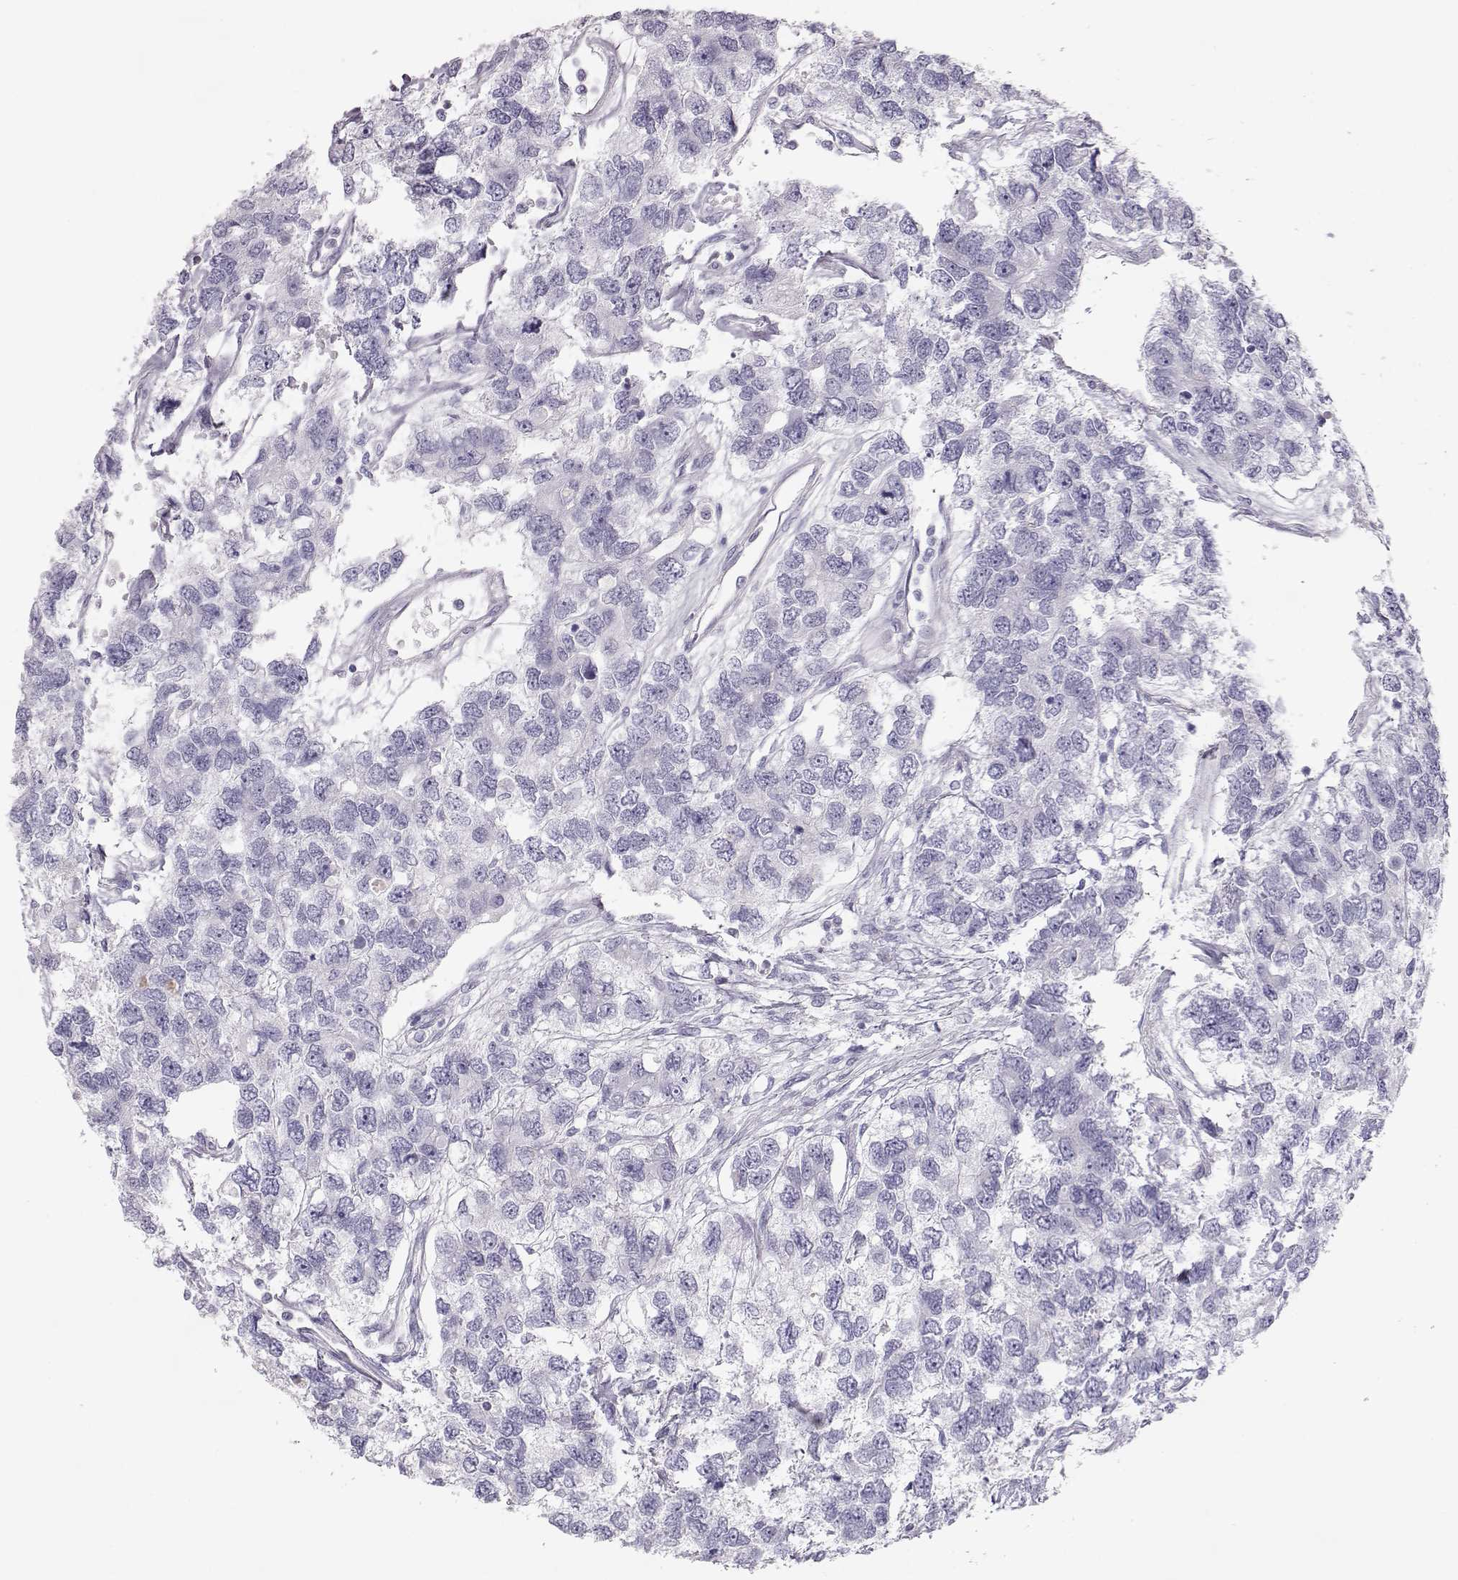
{"staining": {"intensity": "negative", "quantity": "none", "location": "none"}, "tissue": "testis cancer", "cell_type": "Tumor cells", "image_type": "cancer", "snomed": [{"axis": "morphology", "description": "Seminoma, NOS"}, {"axis": "topography", "description": "Testis"}], "caption": "There is no significant staining in tumor cells of testis cancer (seminoma). (DAB immunohistochemistry, high magnification).", "gene": "MIP", "patient": {"sex": "male", "age": 52}}